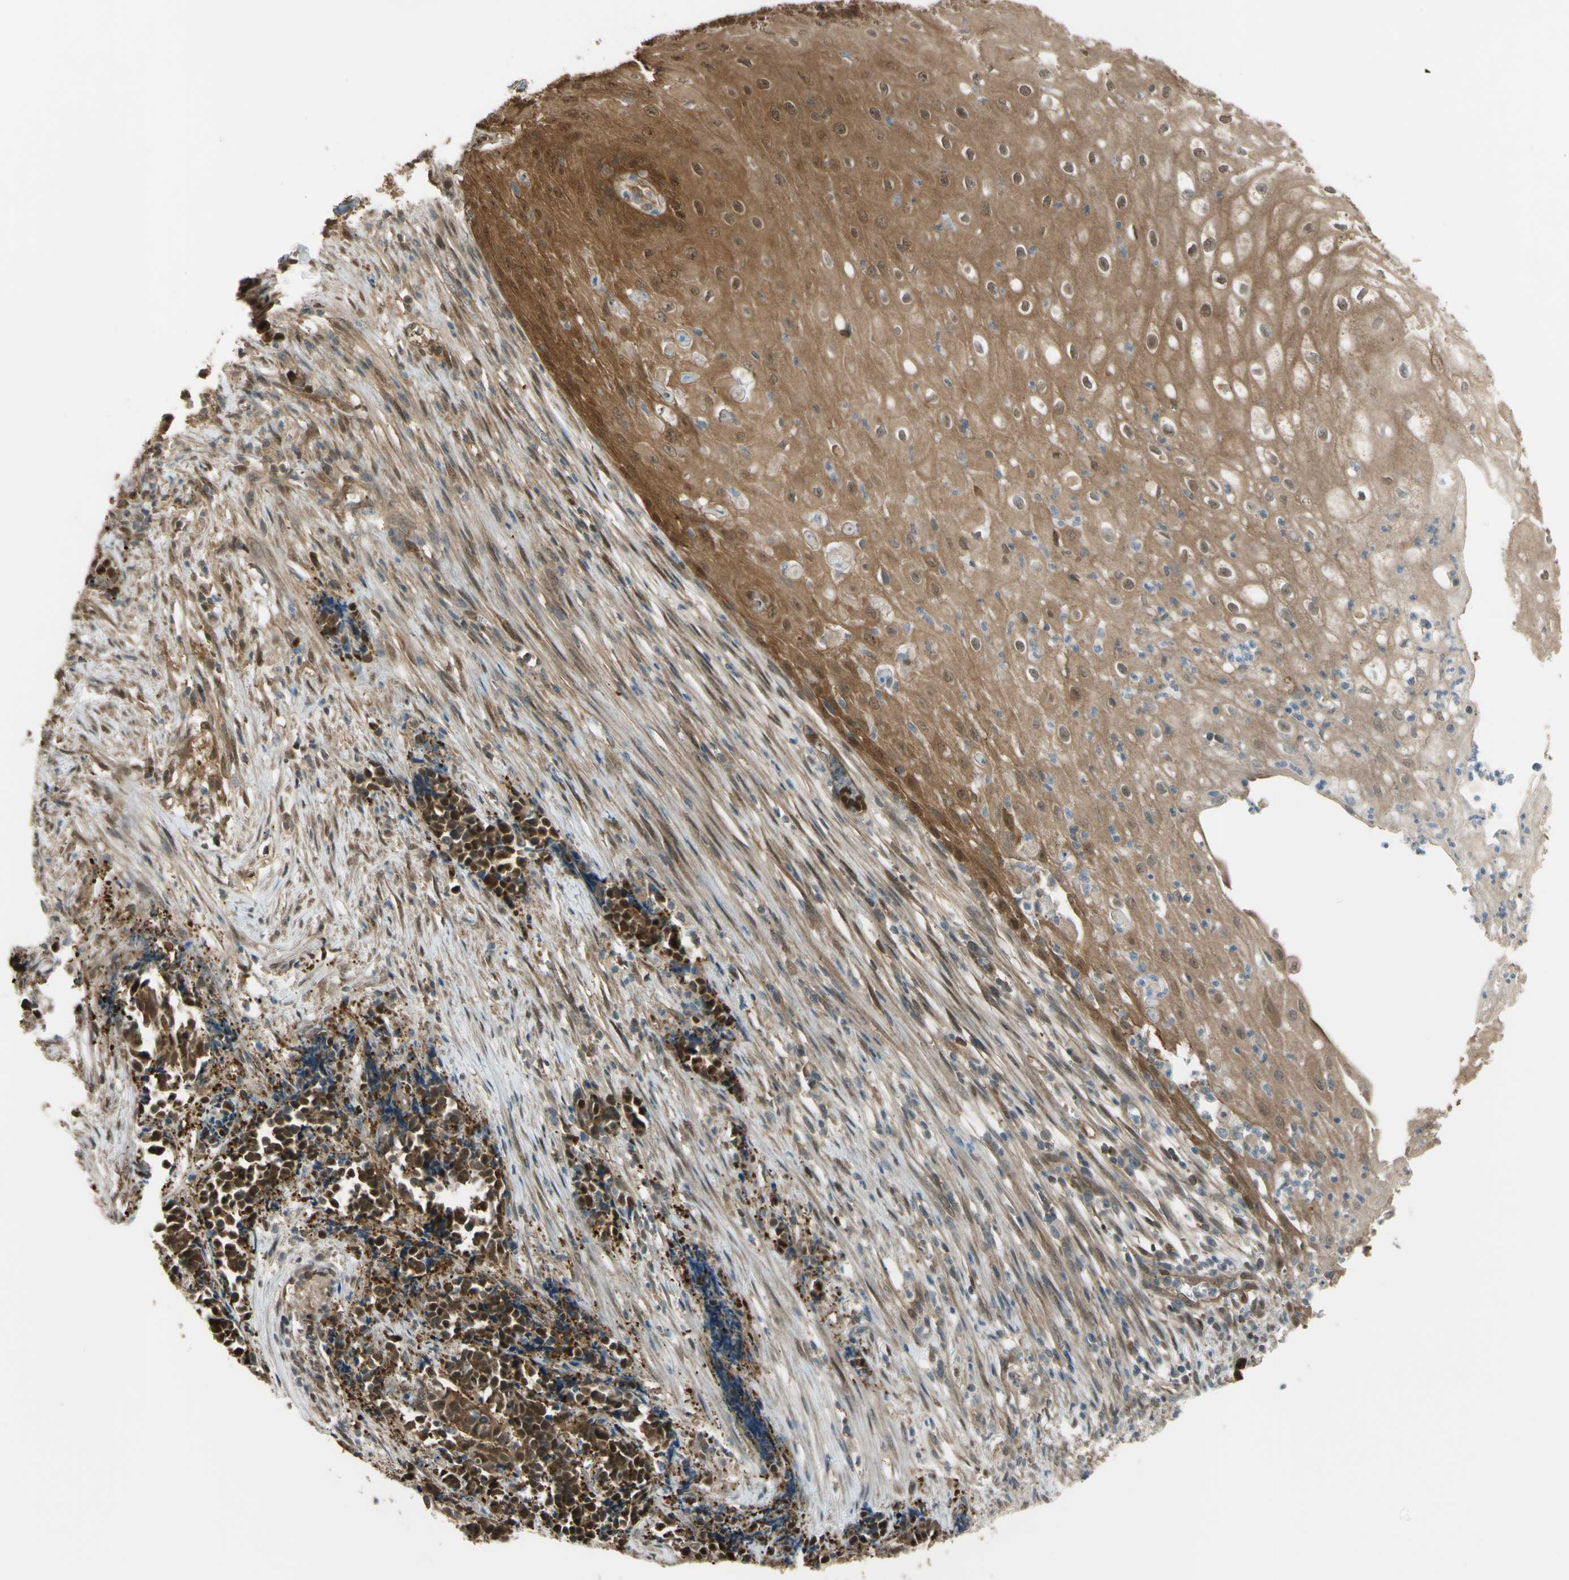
{"staining": {"intensity": "strong", "quantity": ">75%", "location": "cytoplasmic/membranous,nuclear"}, "tissue": "cervical cancer", "cell_type": "Tumor cells", "image_type": "cancer", "snomed": [{"axis": "morphology", "description": "Normal tissue, NOS"}, {"axis": "morphology", "description": "Squamous cell carcinoma, NOS"}, {"axis": "topography", "description": "Cervix"}], "caption": "Immunohistochemical staining of cervical cancer shows high levels of strong cytoplasmic/membranous and nuclear protein expression in approximately >75% of tumor cells. Using DAB (3,3'-diaminobenzidine) (brown) and hematoxylin (blue) stains, captured at high magnification using brightfield microscopy.", "gene": "YWHAQ", "patient": {"sex": "female", "age": 35}}